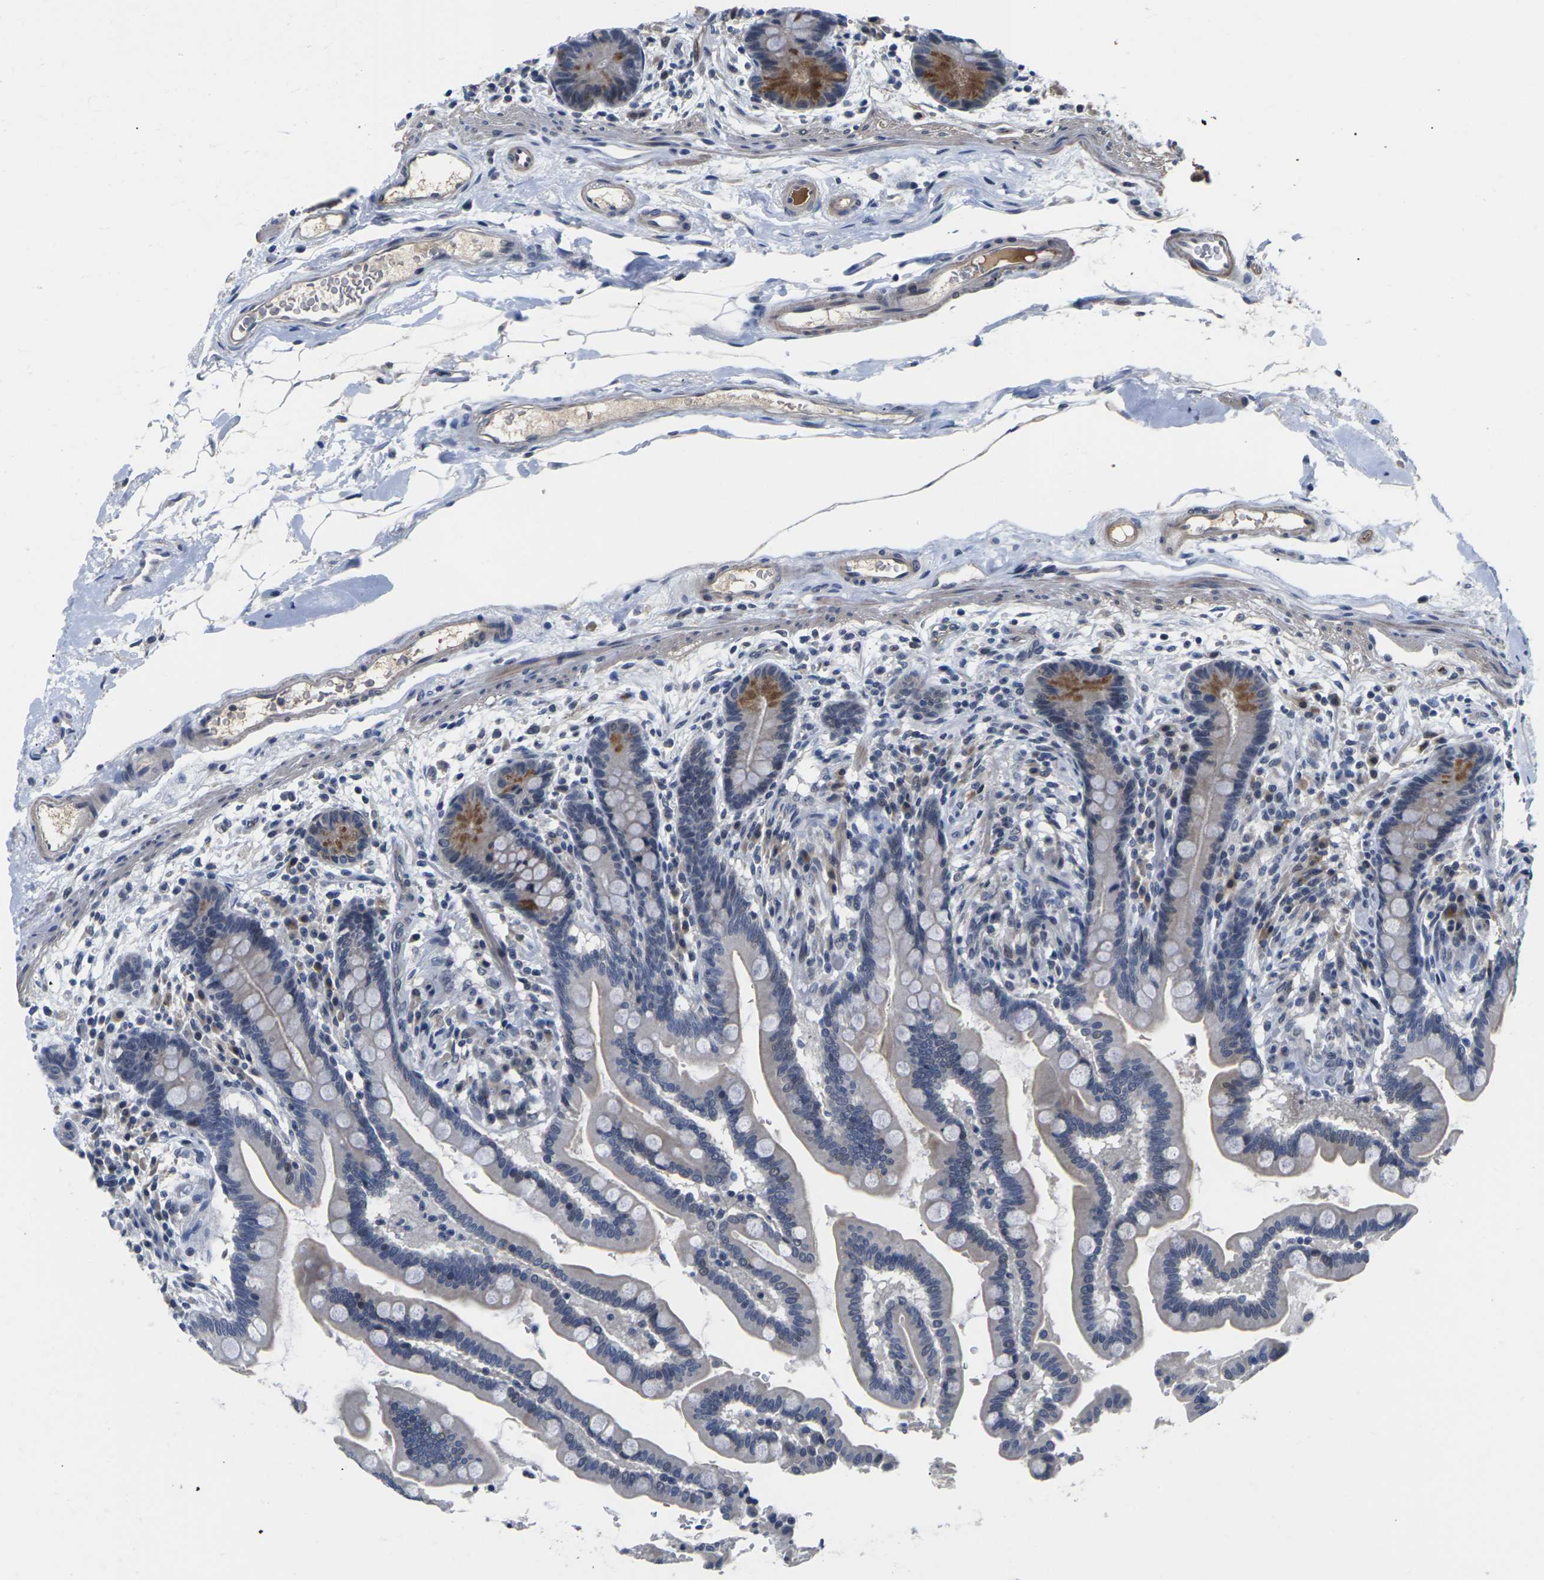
{"staining": {"intensity": "weak", "quantity": "25%-75%", "location": "cytoplasmic/membranous"}, "tissue": "colon", "cell_type": "Endothelial cells", "image_type": "normal", "snomed": [{"axis": "morphology", "description": "Normal tissue, NOS"}, {"axis": "topography", "description": "Colon"}], "caption": "Immunohistochemistry (IHC) micrograph of benign colon: human colon stained using IHC exhibits low levels of weak protein expression localized specifically in the cytoplasmic/membranous of endothelial cells, appearing as a cytoplasmic/membranous brown color.", "gene": "ST6GAL2", "patient": {"sex": "male", "age": 73}}